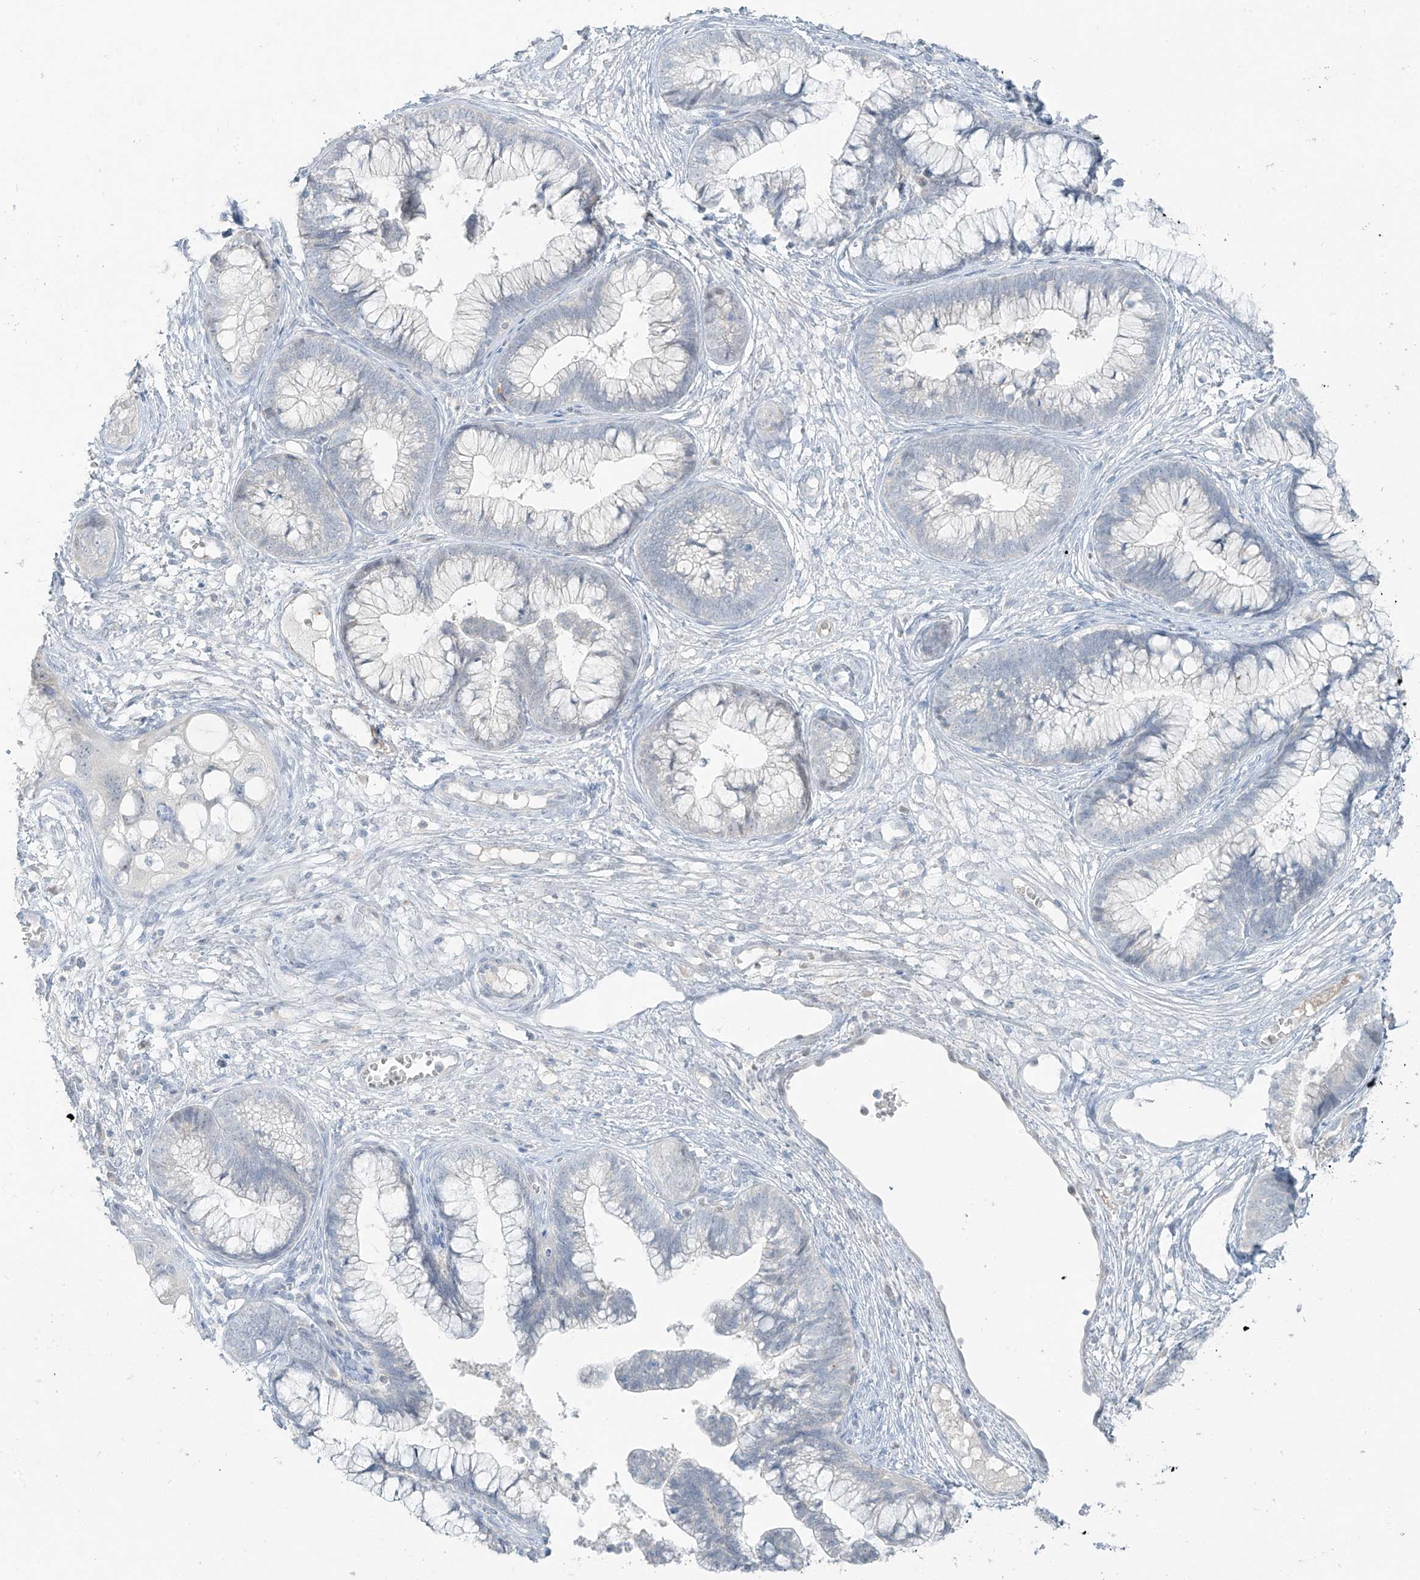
{"staining": {"intensity": "negative", "quantity": "none", "location": "none"}, "tissue": "cervical cancer", "cell_type": "Tumor cells", "image_type": "cancer", "snomed": [{"axis": "morphology", "description": "Adenocarcinoma, NOS"}, {"axis": "topography", "description": "Cervix"}], "caption": "Tumor cells are negative for brown protein staining in cervical cancer.", "gene": "PRDM6", "patient": {"sex": "female", "age": 44}}